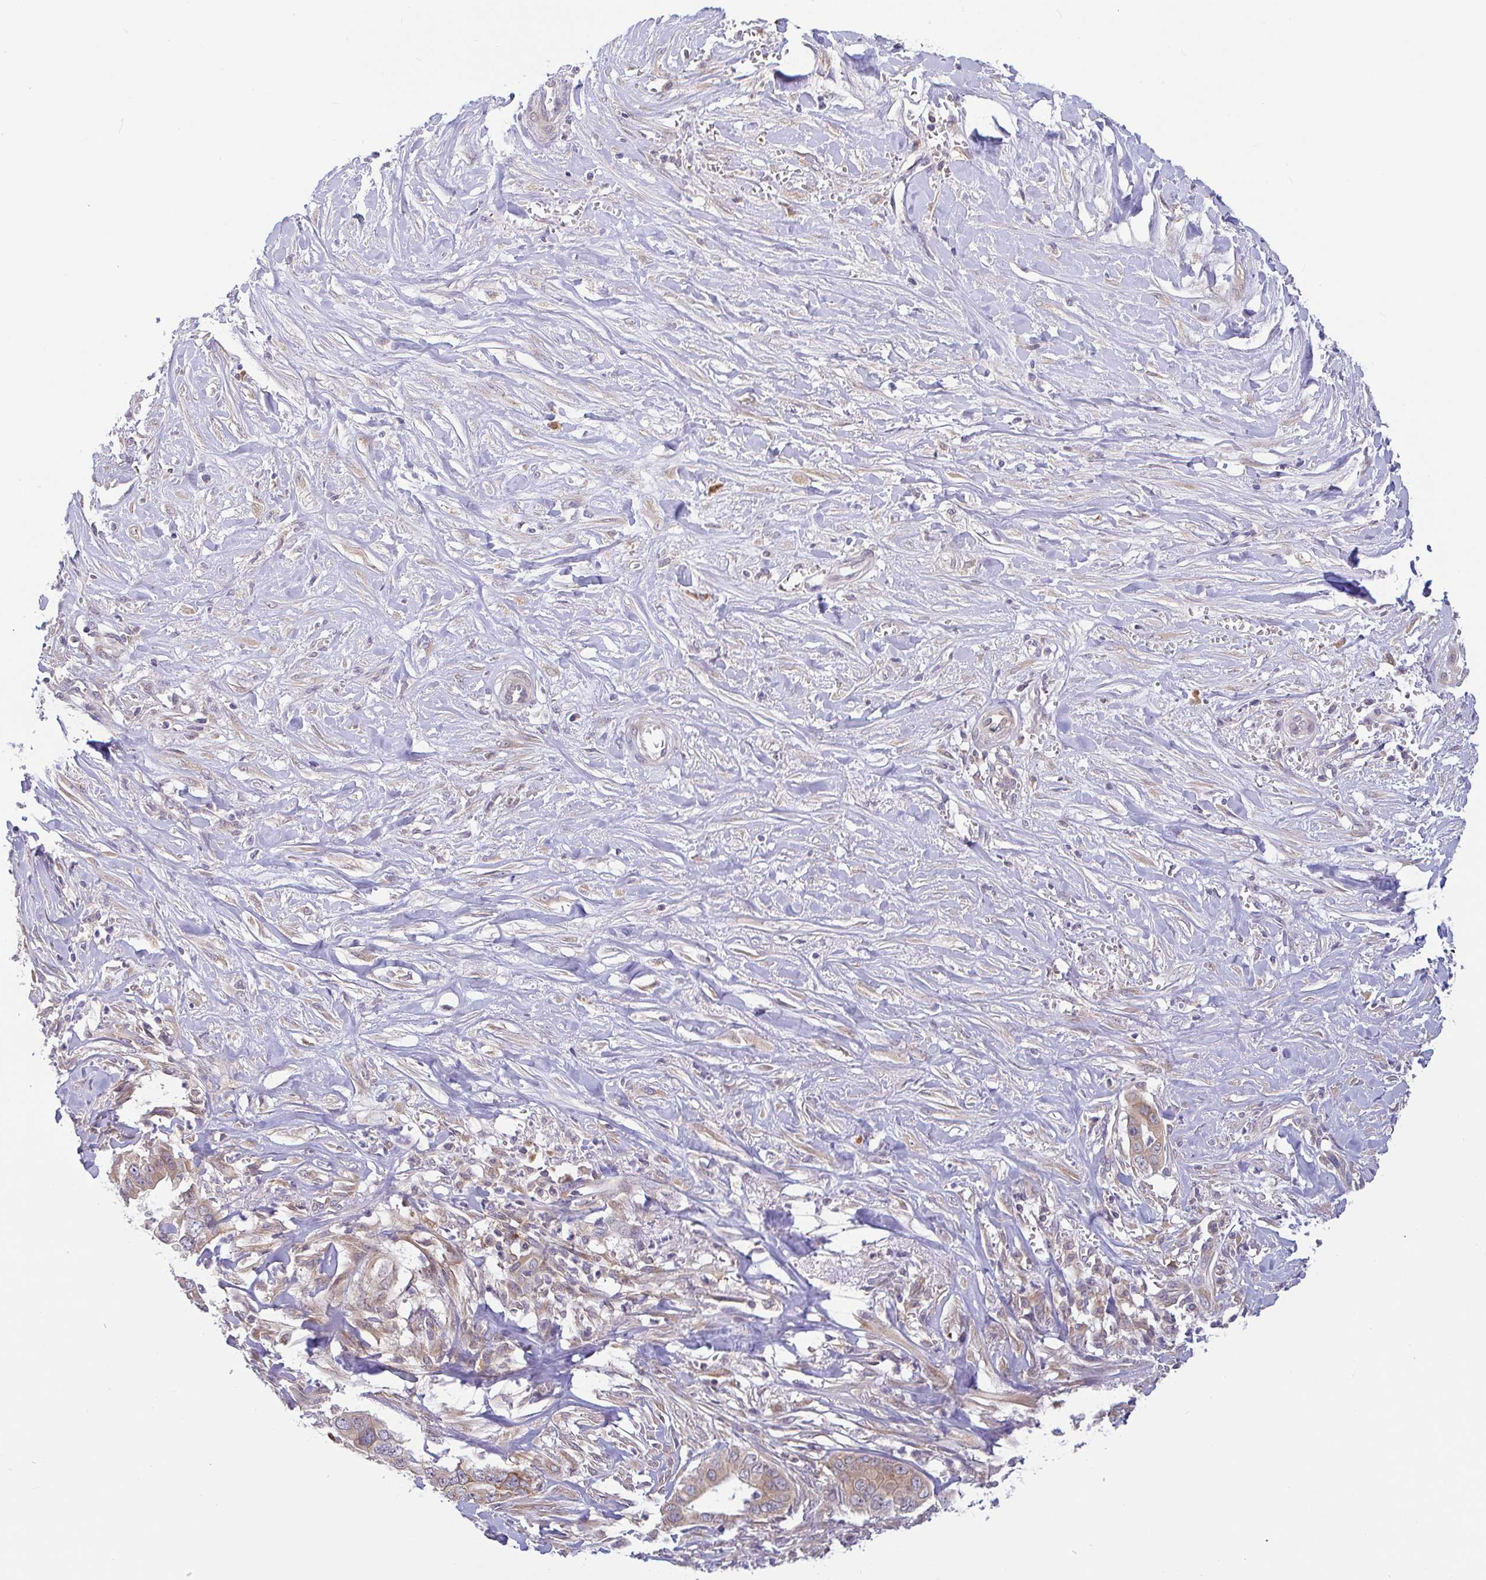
{"staining": {"intensity": "weak", "quantity": ">75%", "location": "cytoplasmic/membranous"}, "tissue": "liver cancer", "cell_type": "Tumor cells", "image_type": "cancer", "snomed": [{"axis": "morphology", "description": "Cholangiocarcinoma"}, {"axis": "topography", "description": "Liver"}], "caption": "An IHC micrograph of tumor tissue is shown. Protein staining in brown shows weak cytoplasmic/membranous positivity in liver cancer within tumor cells. (Brightfield microscopy of DAB IHC at high magnification).", "gene": "DERL2", "patient": {"sex": "female", "age": 79}}